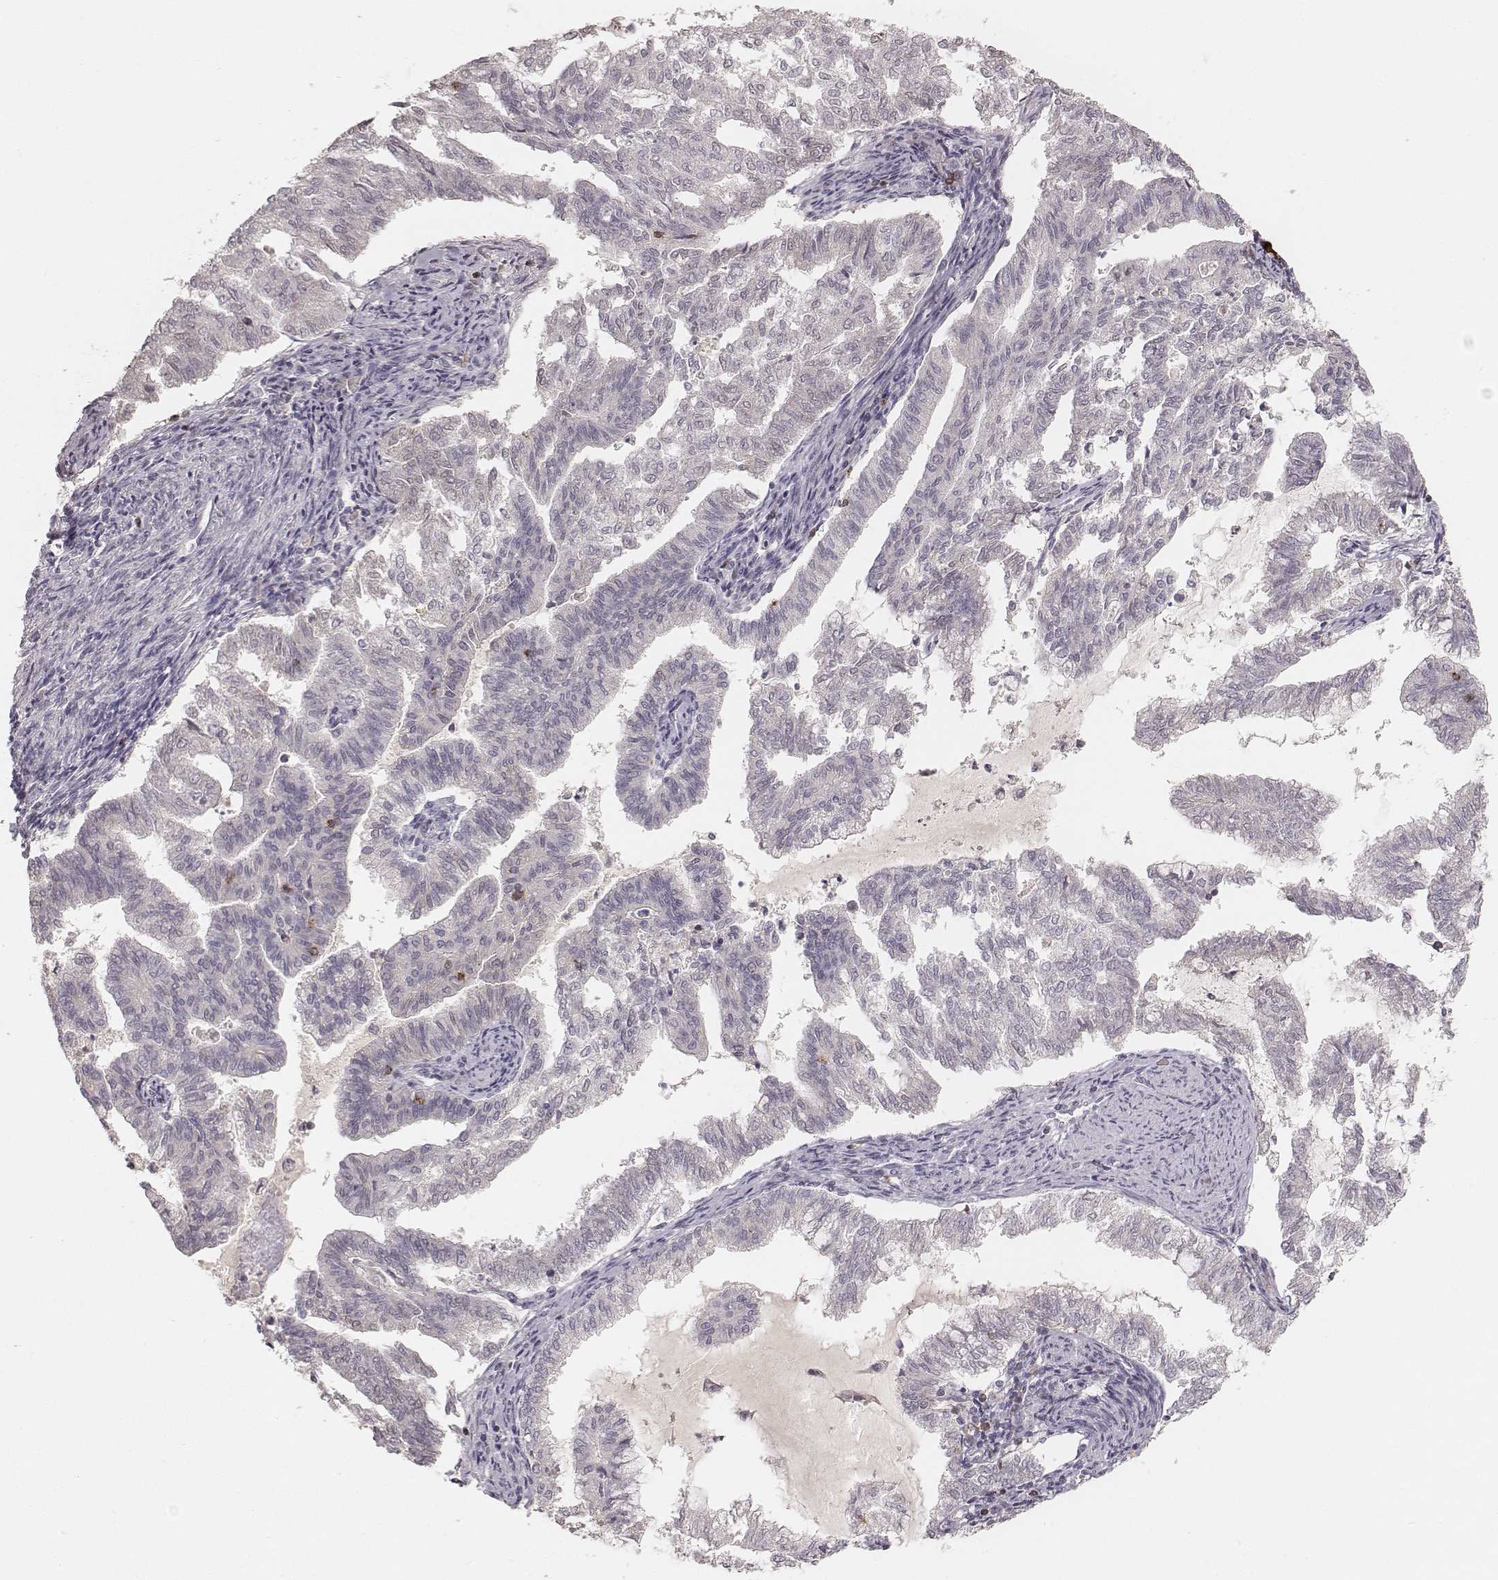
{"staining": {"intensity": "negative", "quantity": "none", "location": "none"}, "tissue": "endometrial cancer", "cell_type": "Tumor cells", "image_type": "cancer", "snomed": [{"axis": "morphology", "description": "Adenocarcinoma, NOS"}, {"axis": "topography", "description": "Endometrium"}], "caption": "A histopathology image of endometrial cancer (adenocarcinoma) stained for a protein exhibits no brown staining in tumor cells.", "gene": "CD8A", "patient": {"sex": "female", "age": 79}}